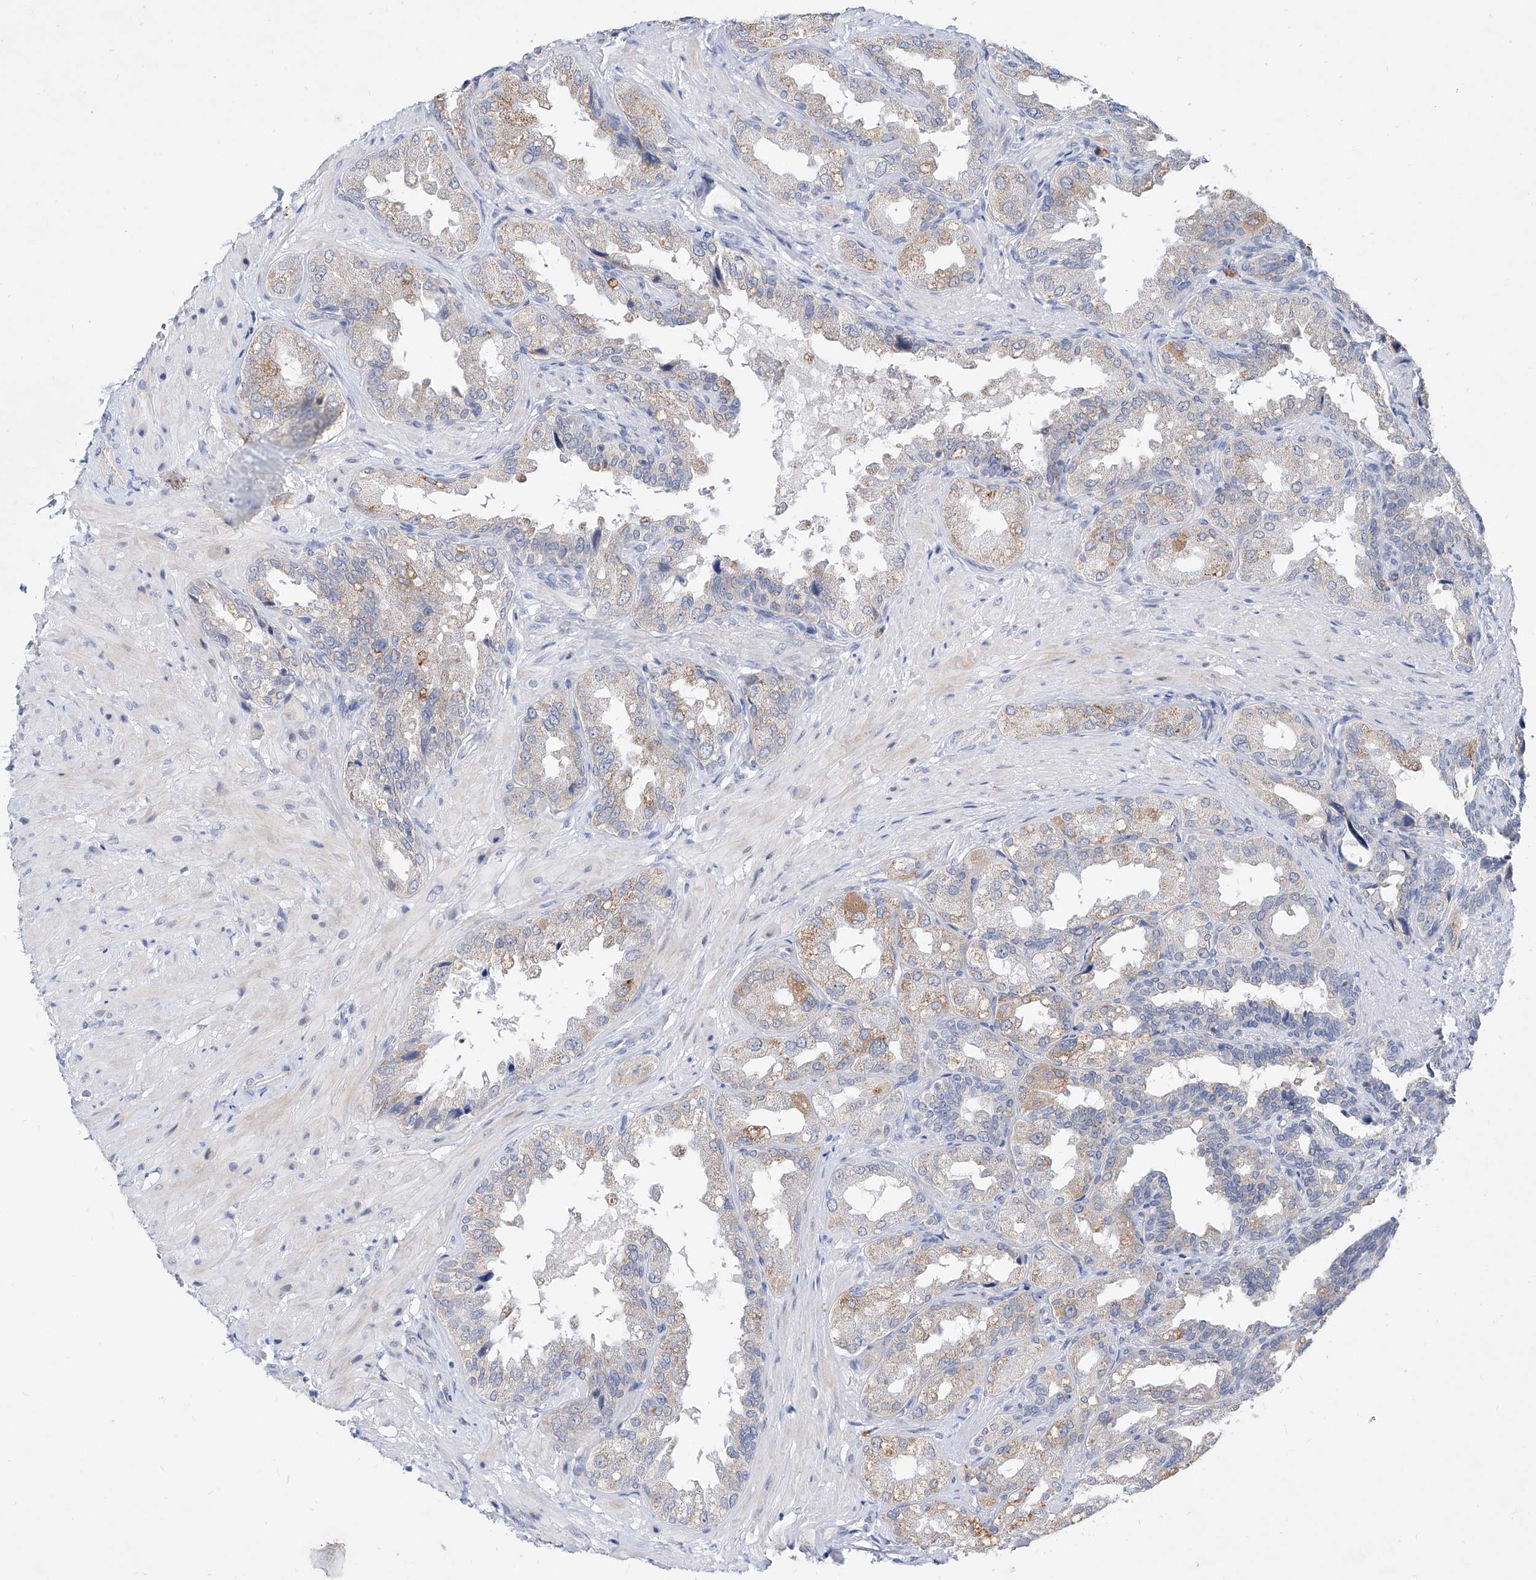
{"staining": {"intensity": "moderate", "quantity": "25%-75%", "location": "cytoplasmic/membranous"}, "tissue": "seminal vesicle", "cell_type": "Glandular cells", "image_type": "normal", "snomed": [{"axis": "morphology", "description": "Normal tissue, NOS"}, {"axis": "topography", "description": "Seminal veicle"}, {"axis": "topography", "description": "Peripheral nerve tissue"}], "caption": "Seminal vesicle stained with immunohistochemistry (IHC) reveals moderate cytoplasmic/membranous expression in about 25%-75% of glandular cells. (DAB IHC, brown staining for protein, blue staining for nuclei).", "gene": "BPTF", "patient": {"sex": "male", "age": 63}}